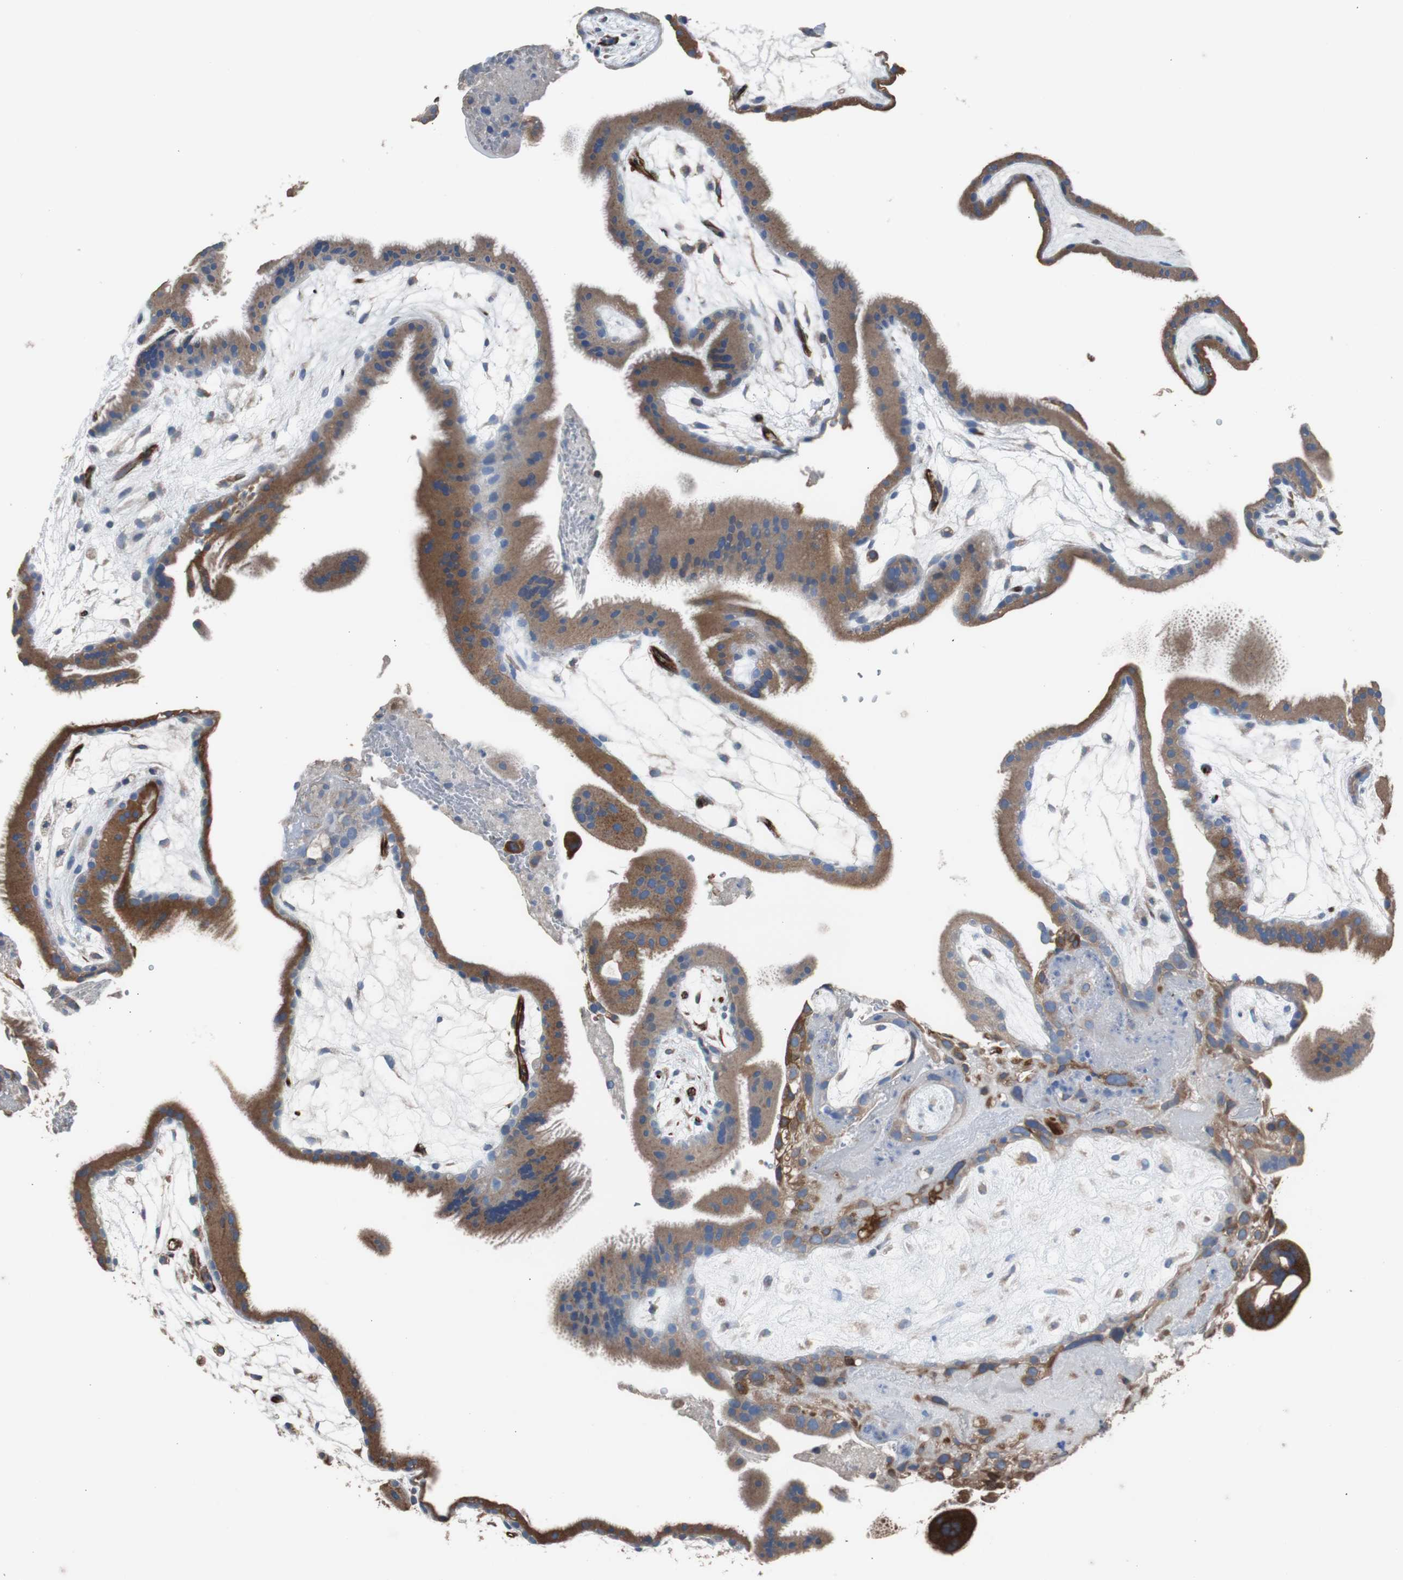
{"staining": {"intensity": "strong", "quantity": "25%-75%", "location": "cytoplasmic/membranous"}, "tissue": "placenta", "cell_type": "Trophoblastic cells", "image_type": "normal", "snomed": [{"axis": "morphology", "description": "Normal tissue, NOS"}, {"axis": "topography", "description": "Placenta"}], "caption": "Strong cytoplasmic/membranous protein positivity is present in approximately 25%-75% of trophoblastic cells in placenta.", "gene": "PBXIP1", "patient": {"sex": "female", "age": 19}}